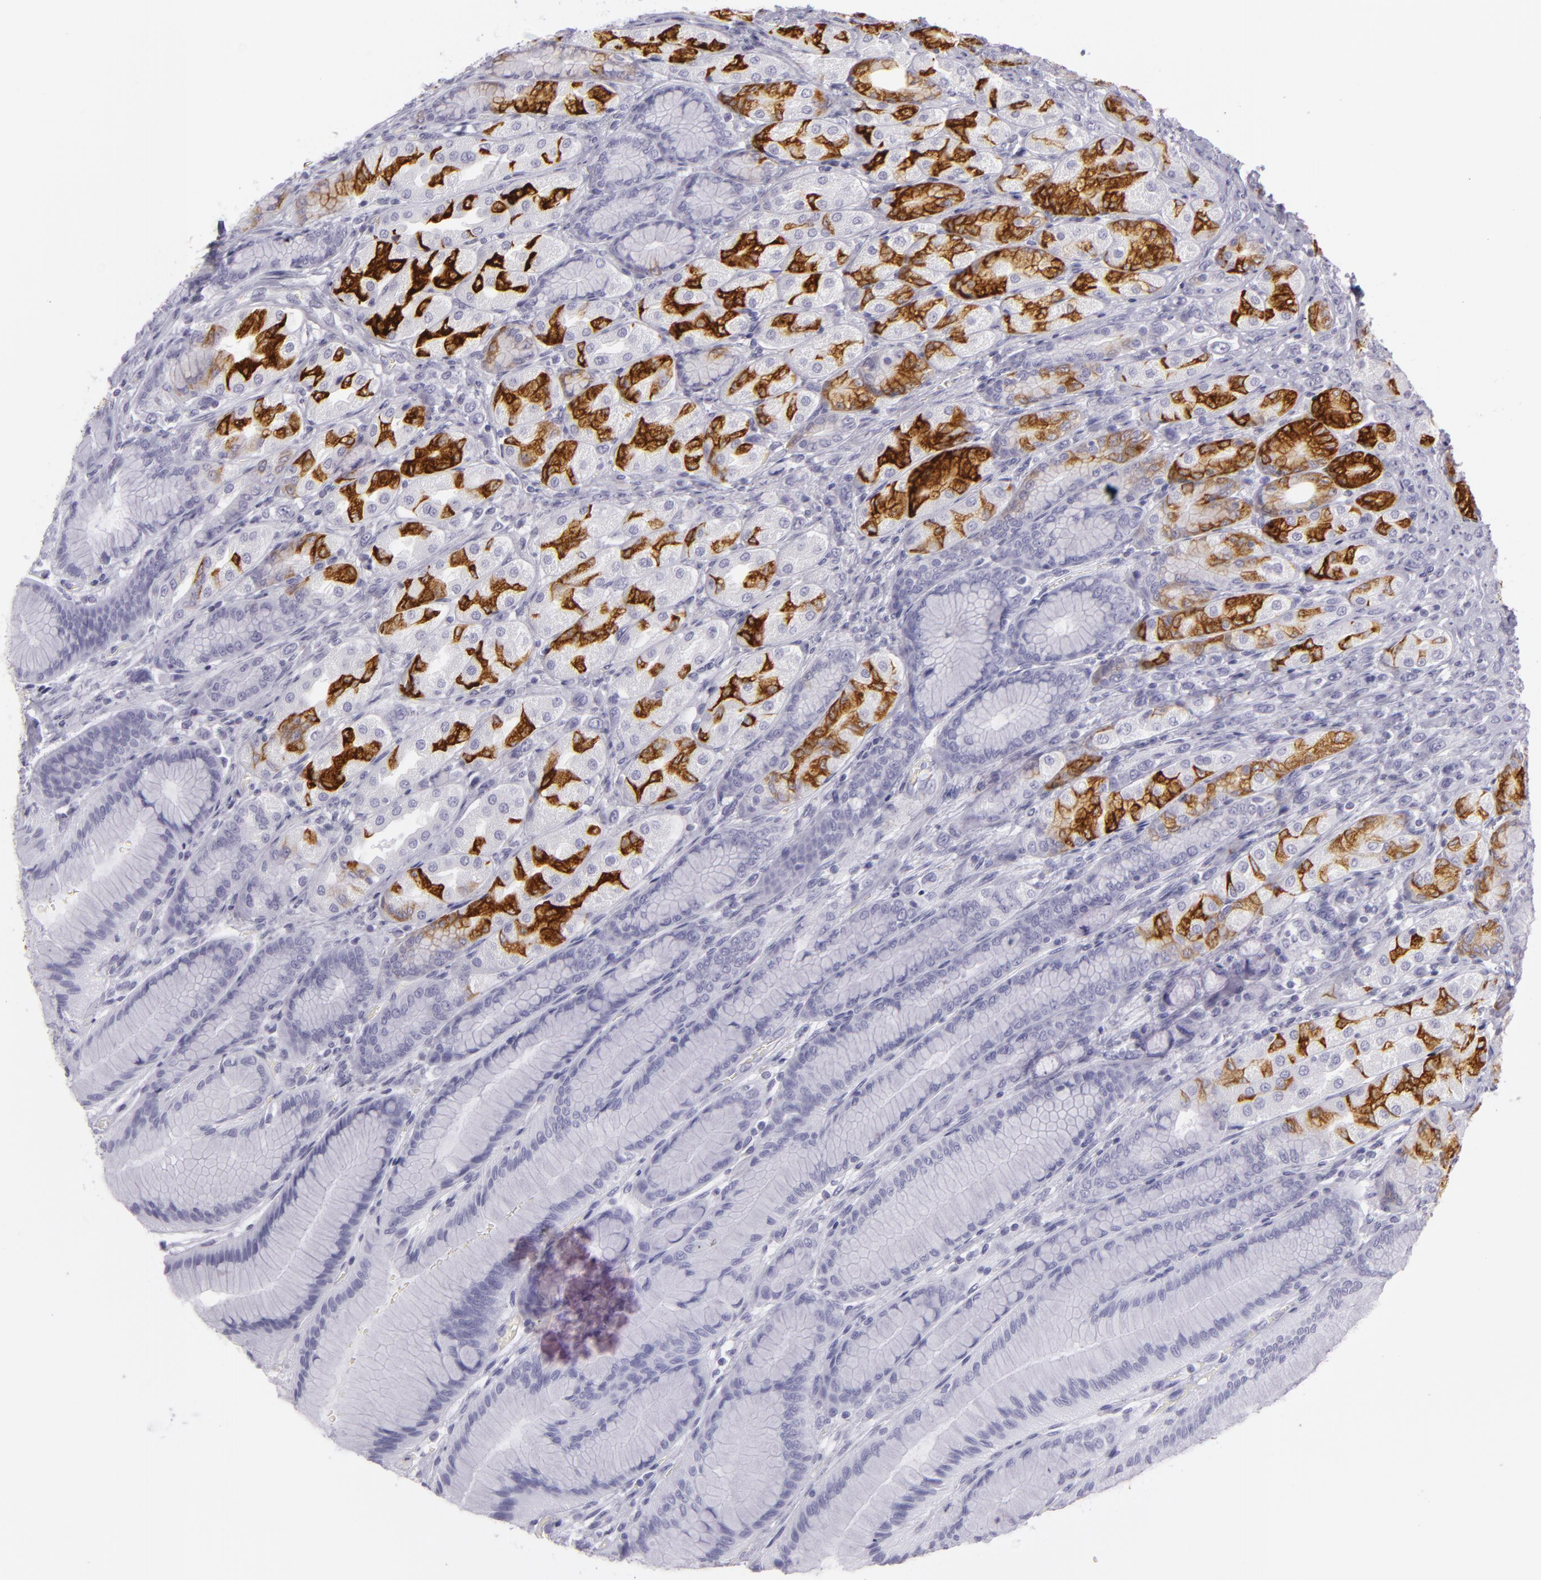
{"staining": {"intensity": "strong", "quantity": "25%-75%", "location": "cytoplasmic/membranous"}, "tissue": "stomach", "cell_type": "Glandular cells", "image_type": "normal", "snomed": [{"axis": "morphology", "description": "Normal tissue, NOS"}, {"axis": "morphology", "description": "Adenocarcinoma, NOS"}, {"axis": "topography", "description": "Stomach"}, {"axis": "topography", "description": "Stomach, lower"}], "caption": "The immunohistochemical stain labels strong cytoplasmic/membranous positivity in glandular cells of unremarkable stomach.", "gene": "MUC6", "patient": {"sex": "female", "age": 65}}